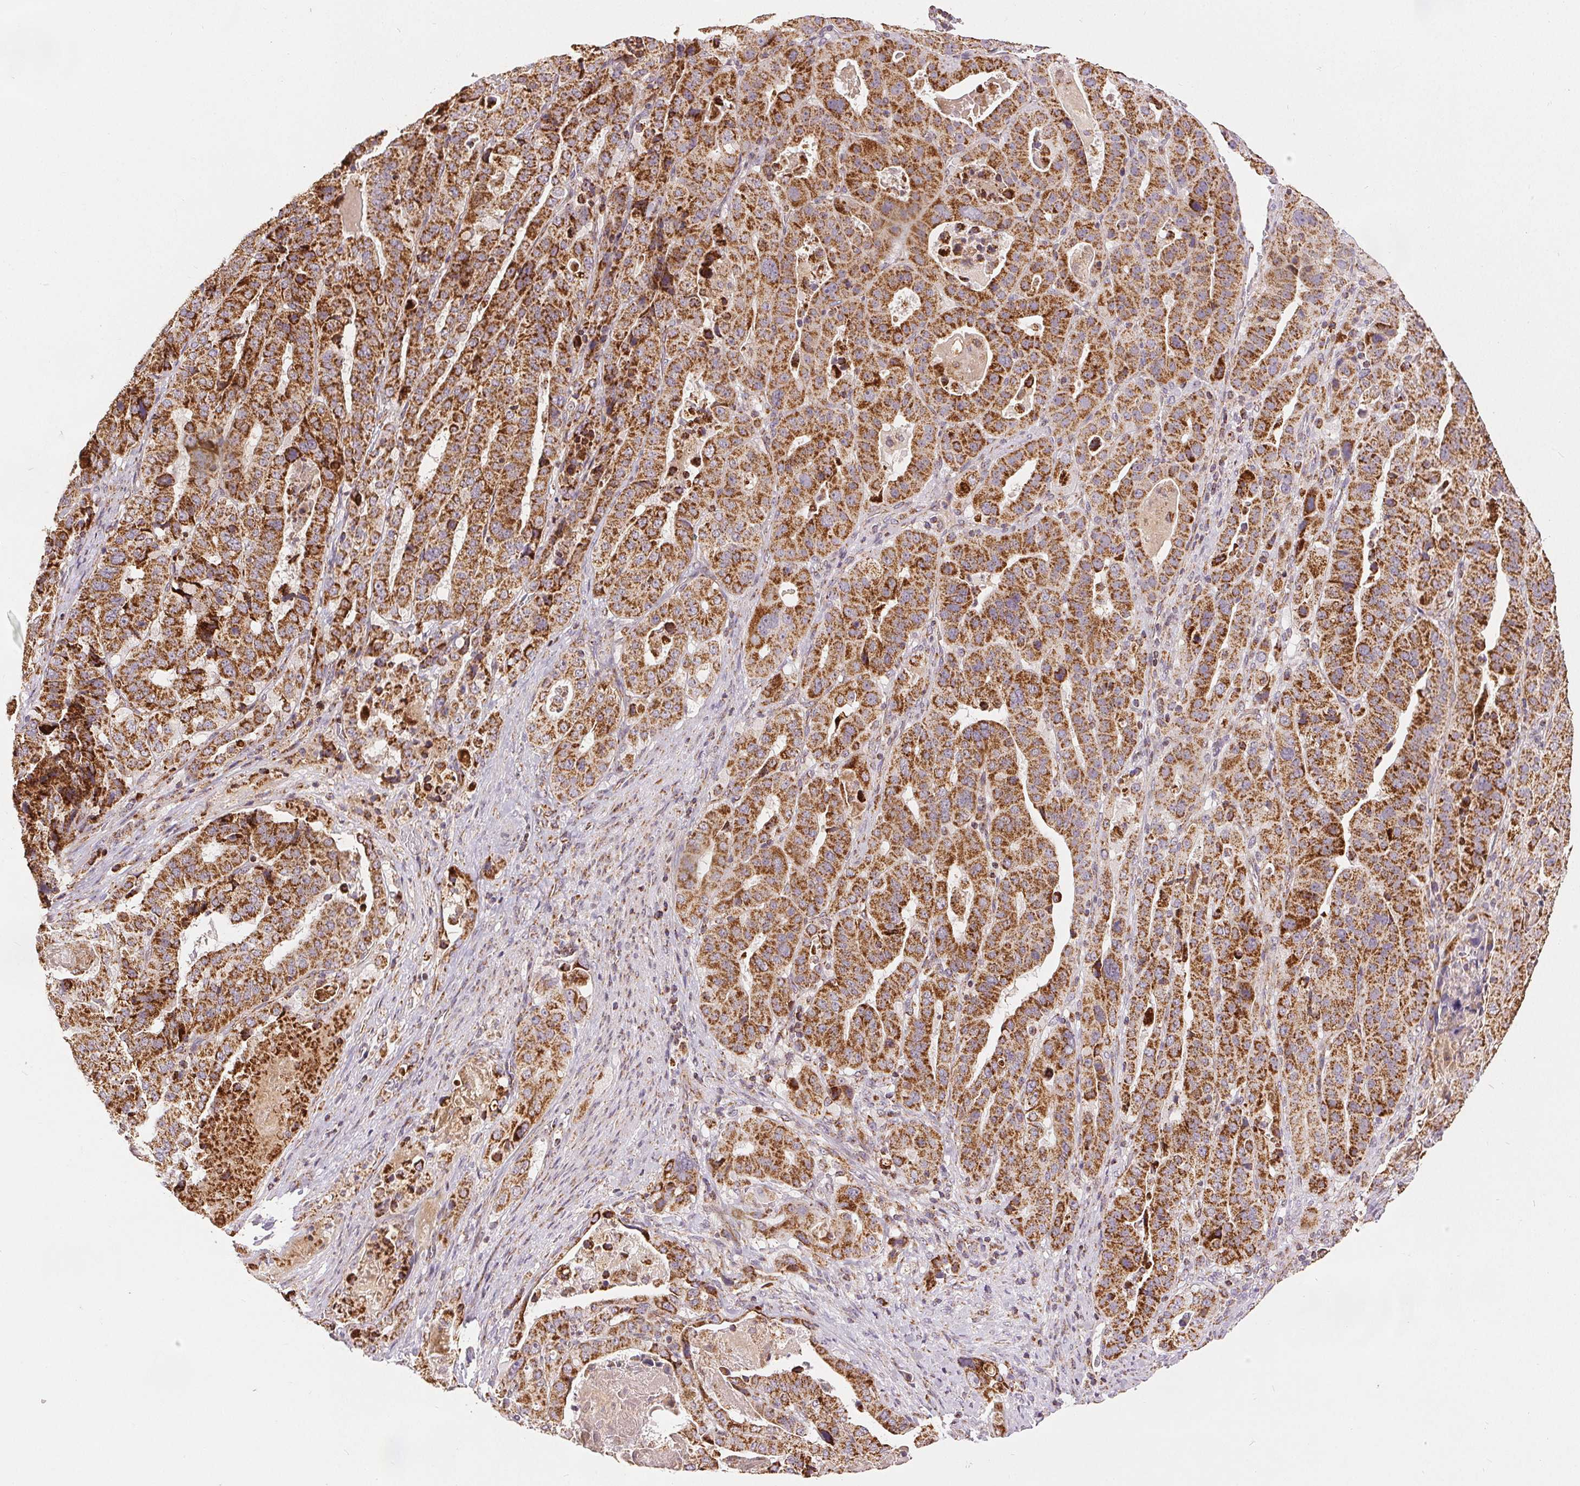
{"staining": {"intensity": "moderate", "quantity": ">75%", "location": "cytoplasmic/membranous"}, "tissue": "stomach cancer", "cell_type": "Tumor cells", "image_type": "cancer", "snomed": [{"axis": "morphology", "description": "Adenocarcinoma, NOS"}, {"axis": "topography", "description": "Stomach"}], "caption": "High-power microscopy captured an IHC photomicrograph of stomach adenocarcinoma, revealing moderate cytoplasmic/membranous staining in approximately >75% of tumor cells.", "gene": "SDHB", "patient": {"sex": "male", "age": 48}}